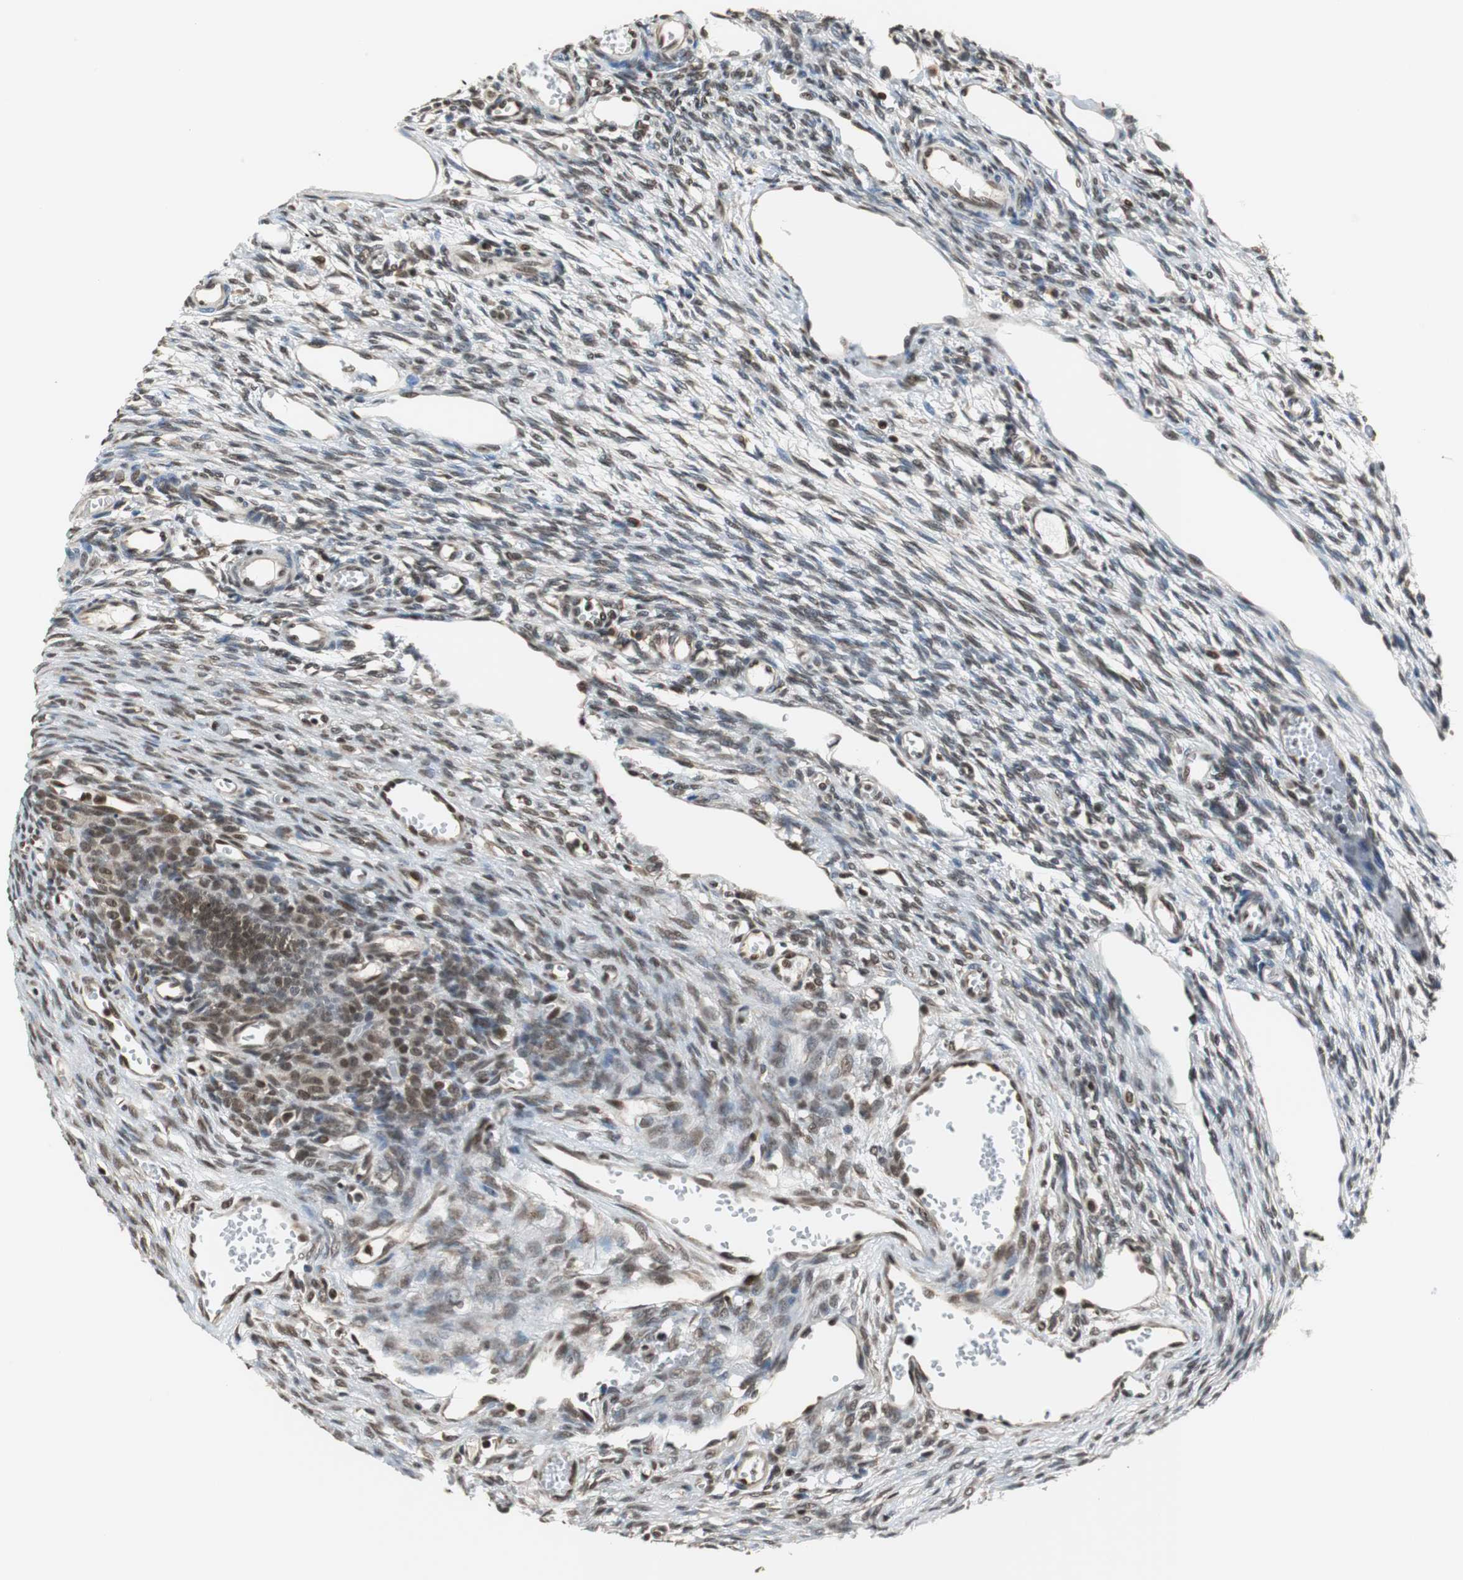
{"staining": {"intensity": "moderate", "quantity": ">75%", "location": "cytoplasmic/membranous,nuclear"}, "tissue": "ovary", "cell_type": "Follicle cells", "image_type": "normal", "snomed": [{"axis": "morphology", "description": "Normal tissue, NOS"}, {"axis": "topography", "description": "Ovary"}], "caption": "Protein expression analysis of unremarkable ovary demonstrates moderate cytoplasmic/membranous,nuclear staining in about >75% of follicle cells. The protein of interest is shown in brown color, while the nuclei are stained blue.", "gene": "REST", "patient": {"sex": "female", "age": 33}}